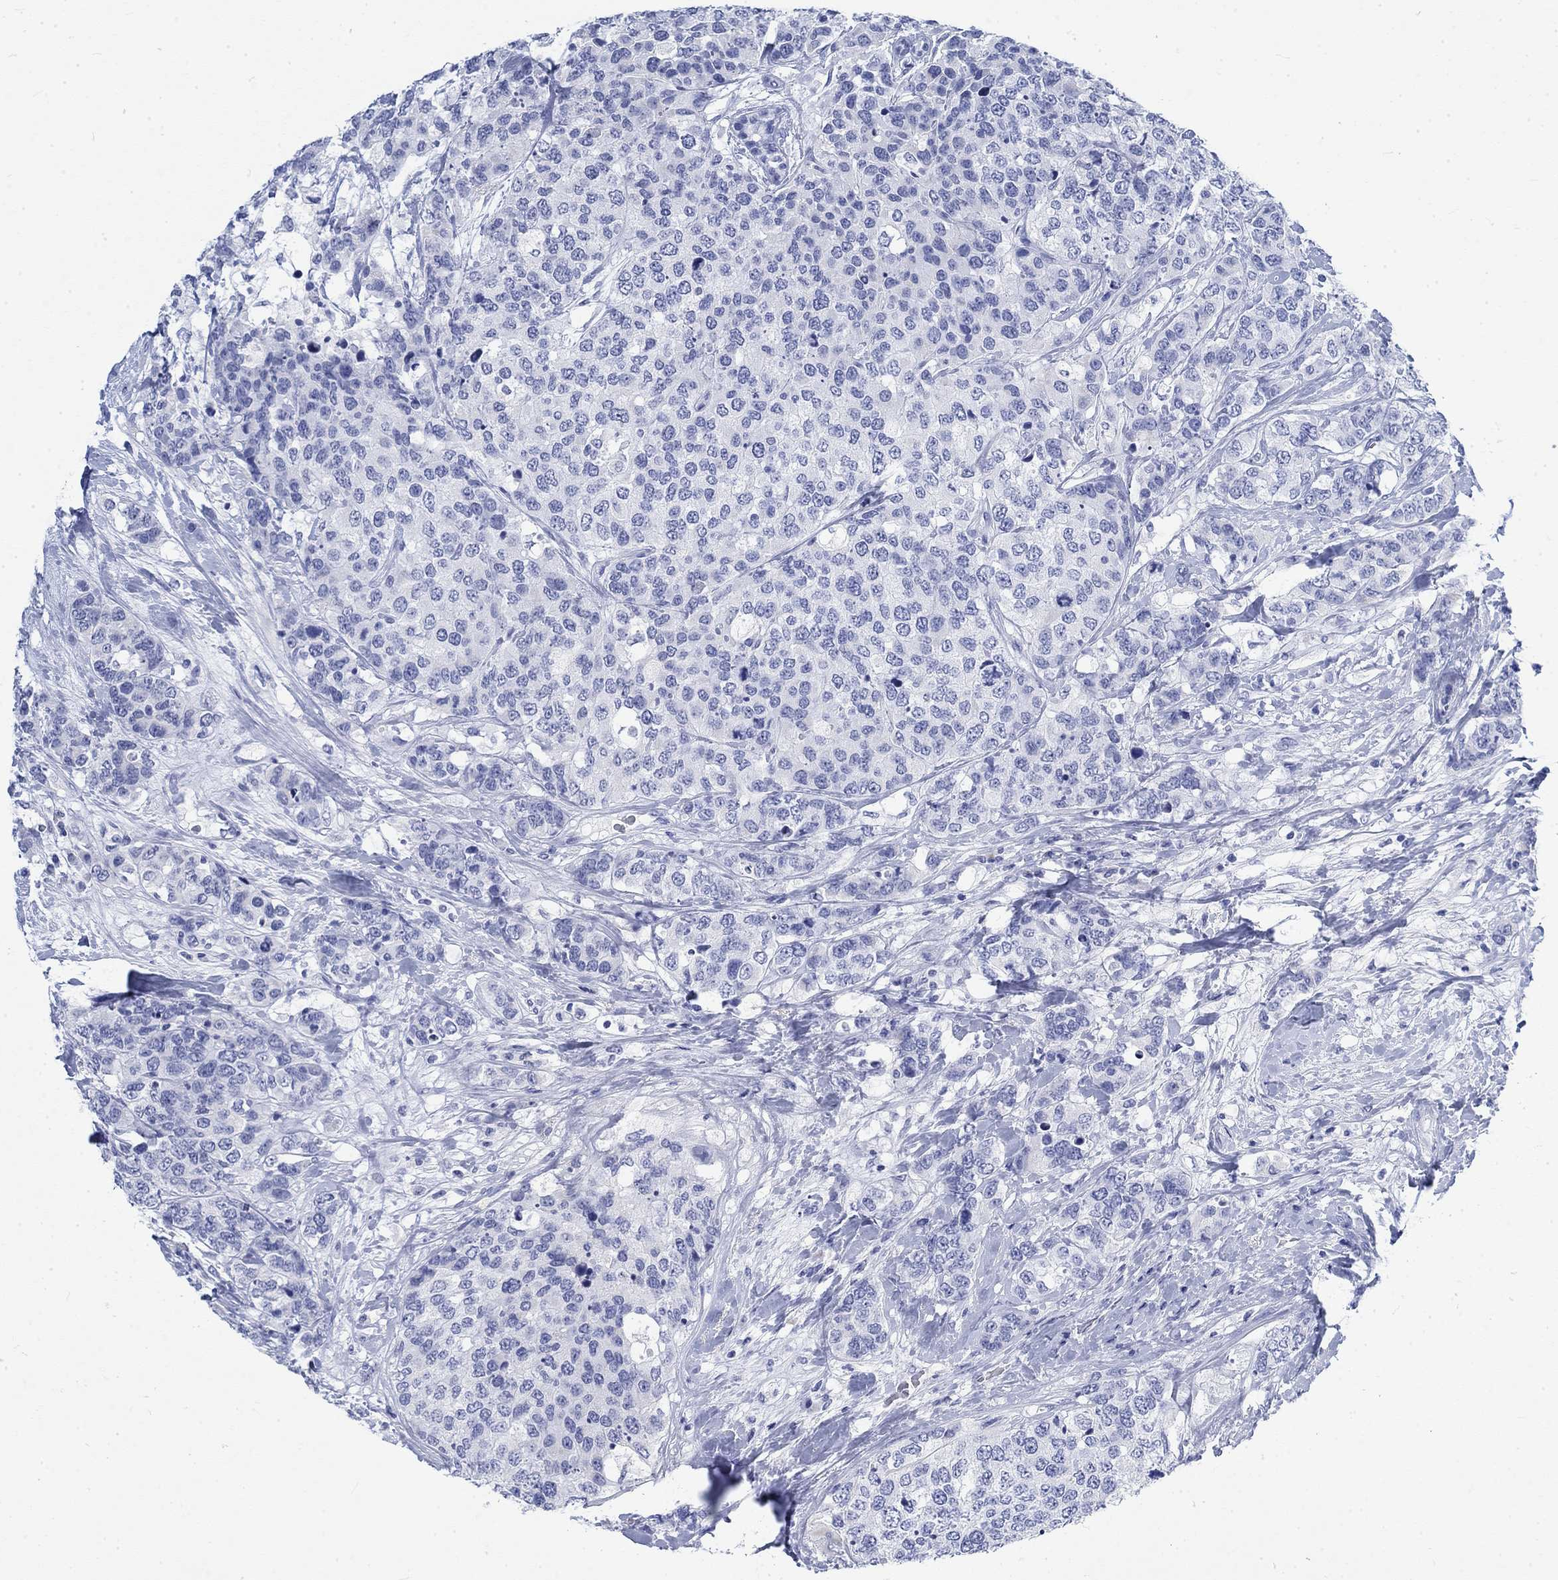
{"staining": {"intensity": "negative", "quantity": "none", "location": "none"}, "tissue": "breast cancer", "cell_type": "Tumor cells", "image_type": "cancer", "snomed": [{"axis": "morphology", "description": "Lobular carcinoma"}, {"axis": "topography", "description": "Breast"}], "caption": "Protein analysis of breast lobular carcinoma reveals no significant staining in tumor cells.", "gene": "KRT76", "patient": {"sex": "female", "age": 59}}